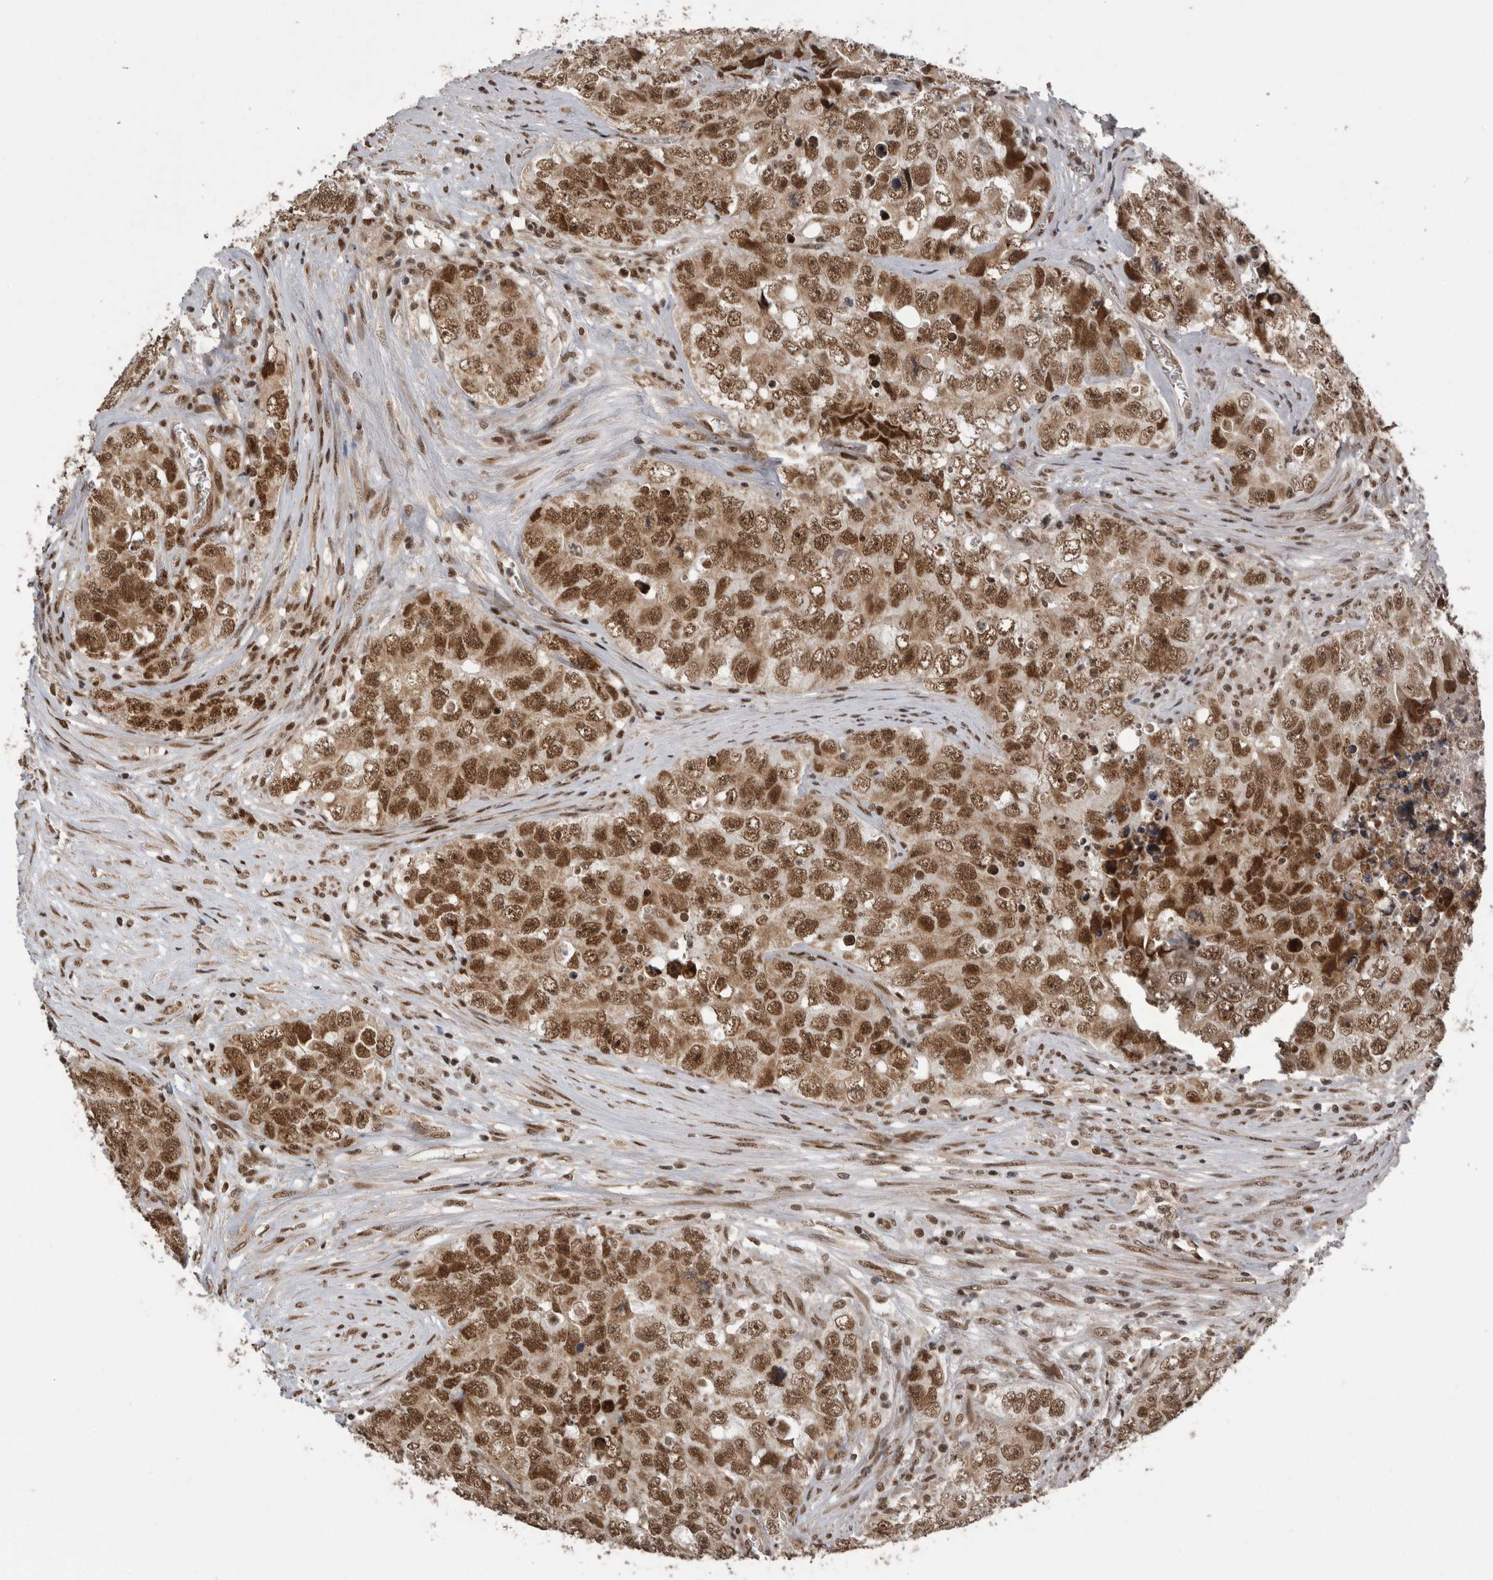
{"staining": {"intensity": "moderate", "quantity": ">75%", "location": "nuclear"}, "tissue": "testis cancer", "cell_type": "Tumor cells", "image_type": "cancer", "snomed": [{"axis": "morphology", "description": "Seminoma, NOS"}, {"axis": "morphology", "description": "Carcinoma, Embryonal, NOS"}, {"axis": "topography", "description": "Testis"}], "caption": "Brown immunohistochemical staining in testis cancer (seminoma) displays moderate nuclear staining in about >75% of tumor cells.", "gene": "CPSF2", "patient": {"sex": "male", "age": 43}}